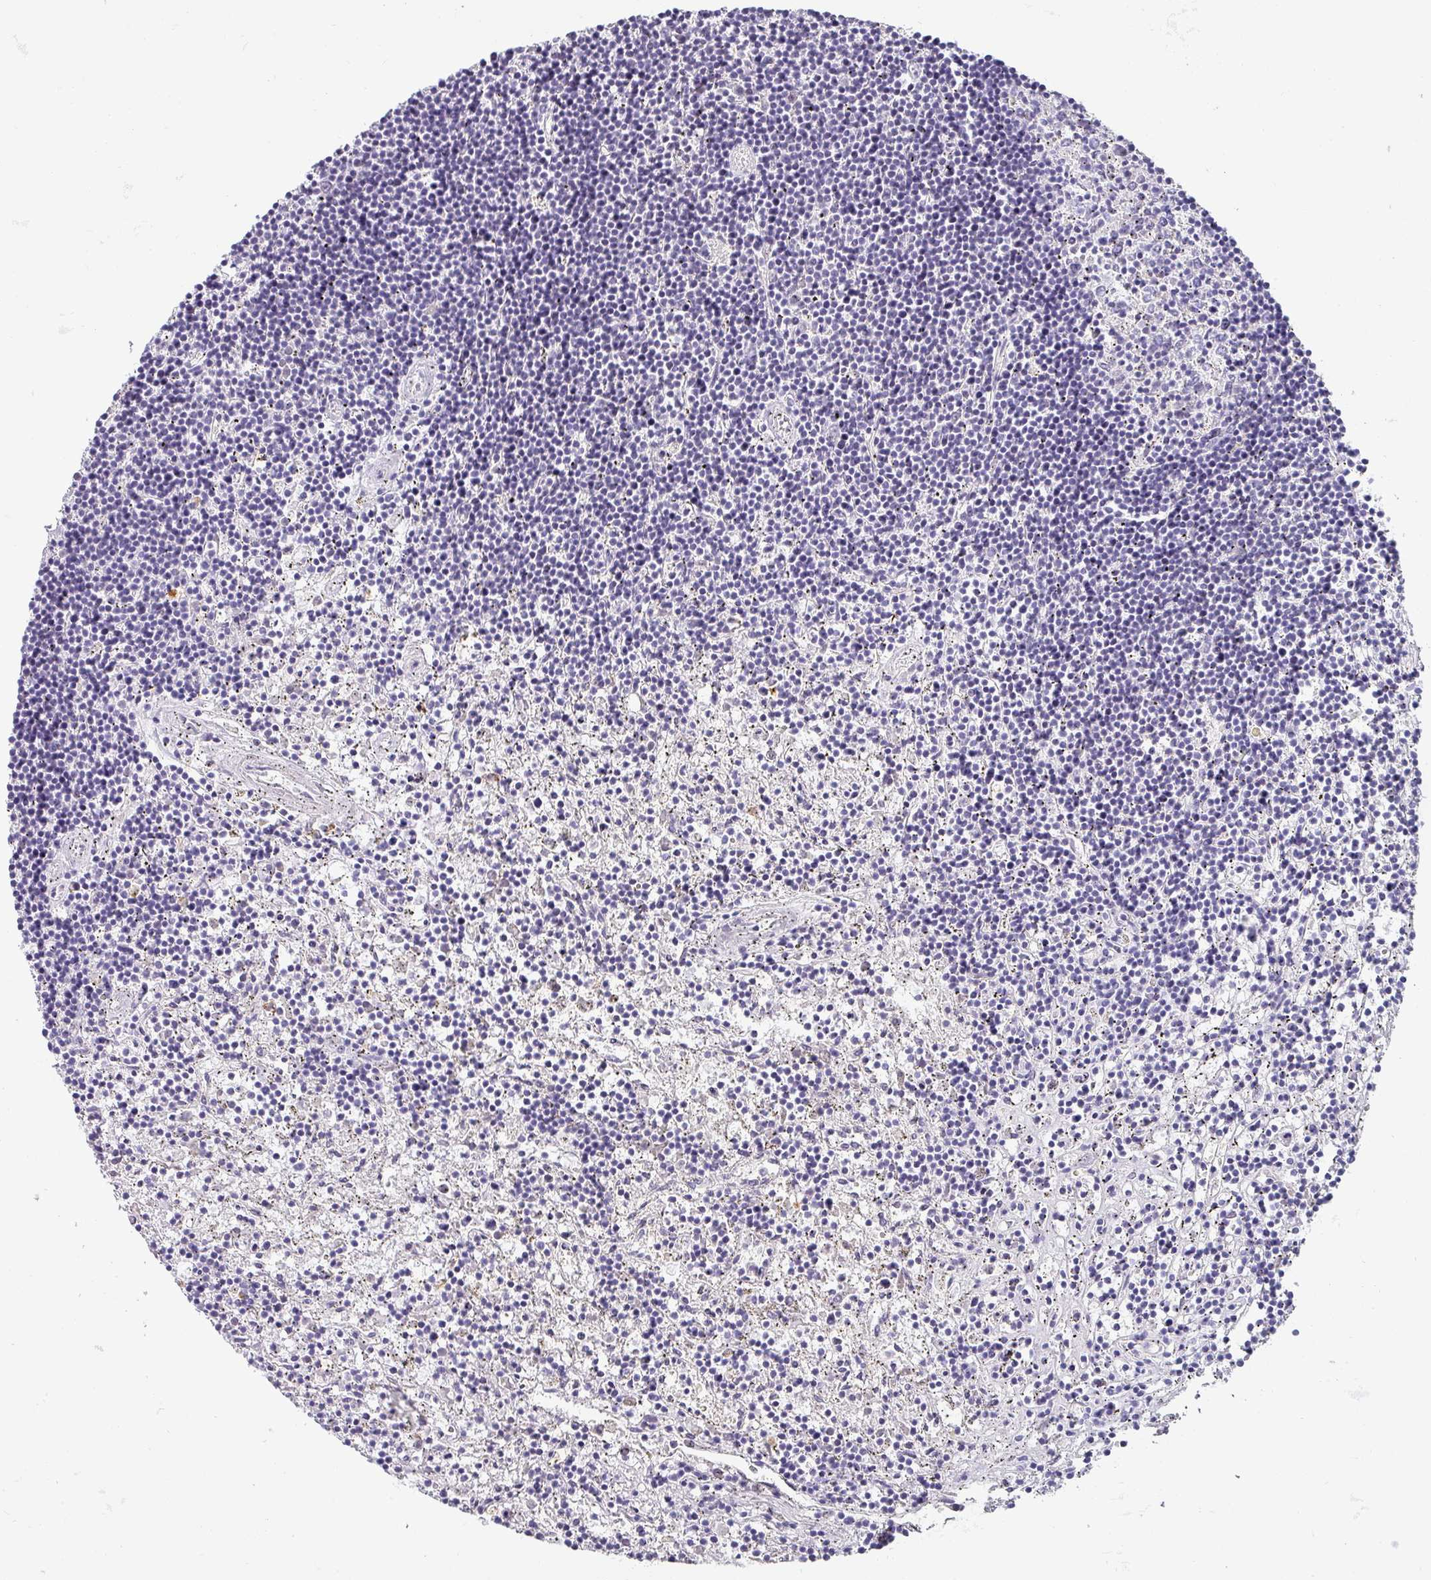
{"staining": {"intensity": "negative", "quantity": "none", "location": "none"}, "tissue": "lymphoma", "cell_type": "Tumor cells", "image_type": "cancer", "snomed": [{"axis": "morphology", "description": "Malignant lymphoma, non-Hodgkin's type, Low grade"}, {"axis": "topography", "description": "Spleen"}], "caption": "A photomicrograph of lymphoma stained for a protein reveals no brown staining in tumor cells.", "gene": "BTLA", "patient": {"sex": "male", "age": 76}}